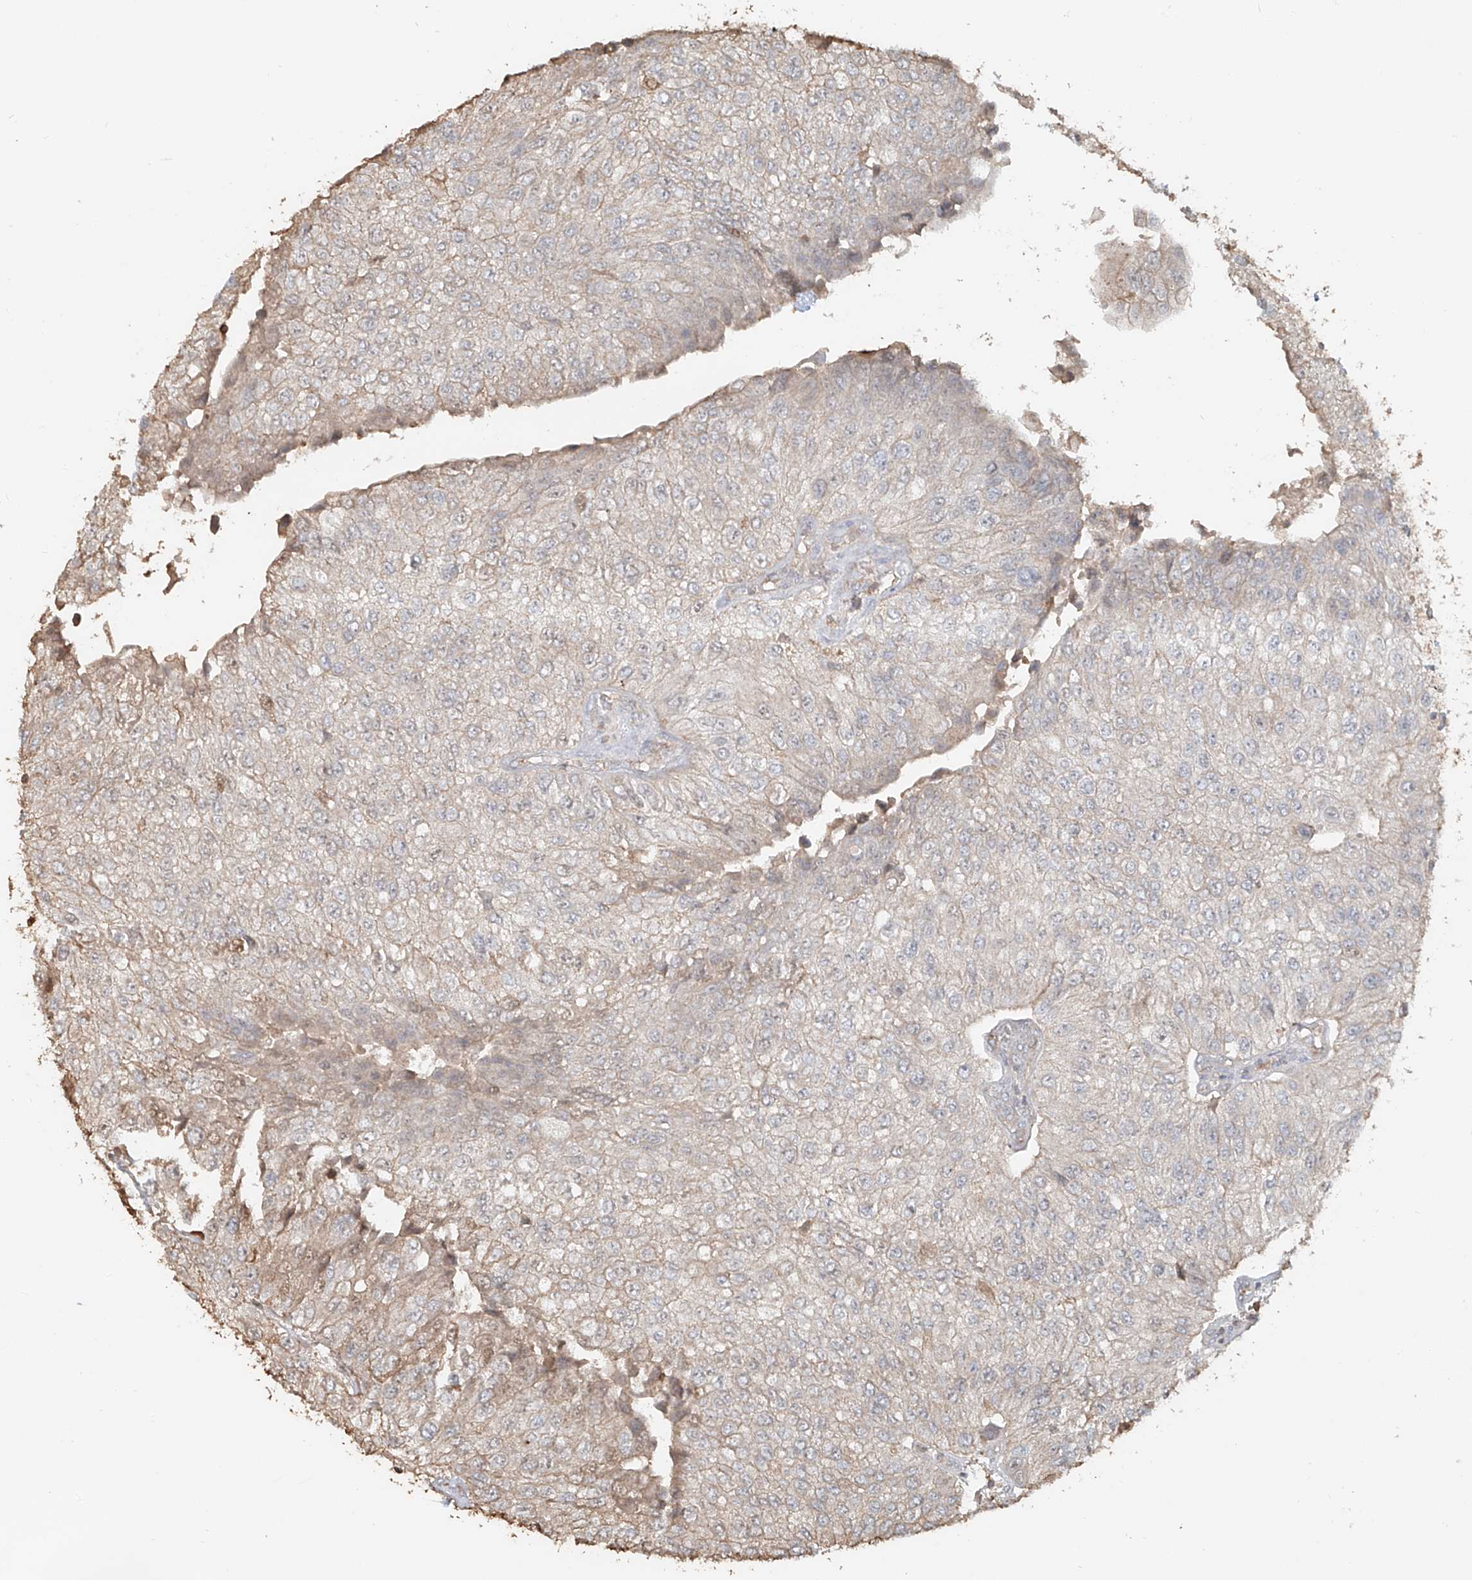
{"staining": {"intensity": "moderate", "quantity": "<25%", "location": "cytoplasmic/membranous"}, "tissue": "urothelial cancer", "cell_type": "Tumor cells", "image_type": "cancer", "snomed": [{"axis": "morphology", "description": "Urothelial carcinoma, High grade"}, {"axis": "topography", "description": "Kidney"}, {"axis": "topography", "description": "Urinary bladder"}], "caption": "A low amount of moderate cytoplasmic/membranous expression is appreciated in about <25% of tumor cells in urothelial carcinoma (high-grade) tissue.", "gene": "NPHS1", "patient": {"sex": "male", "age": 77}}